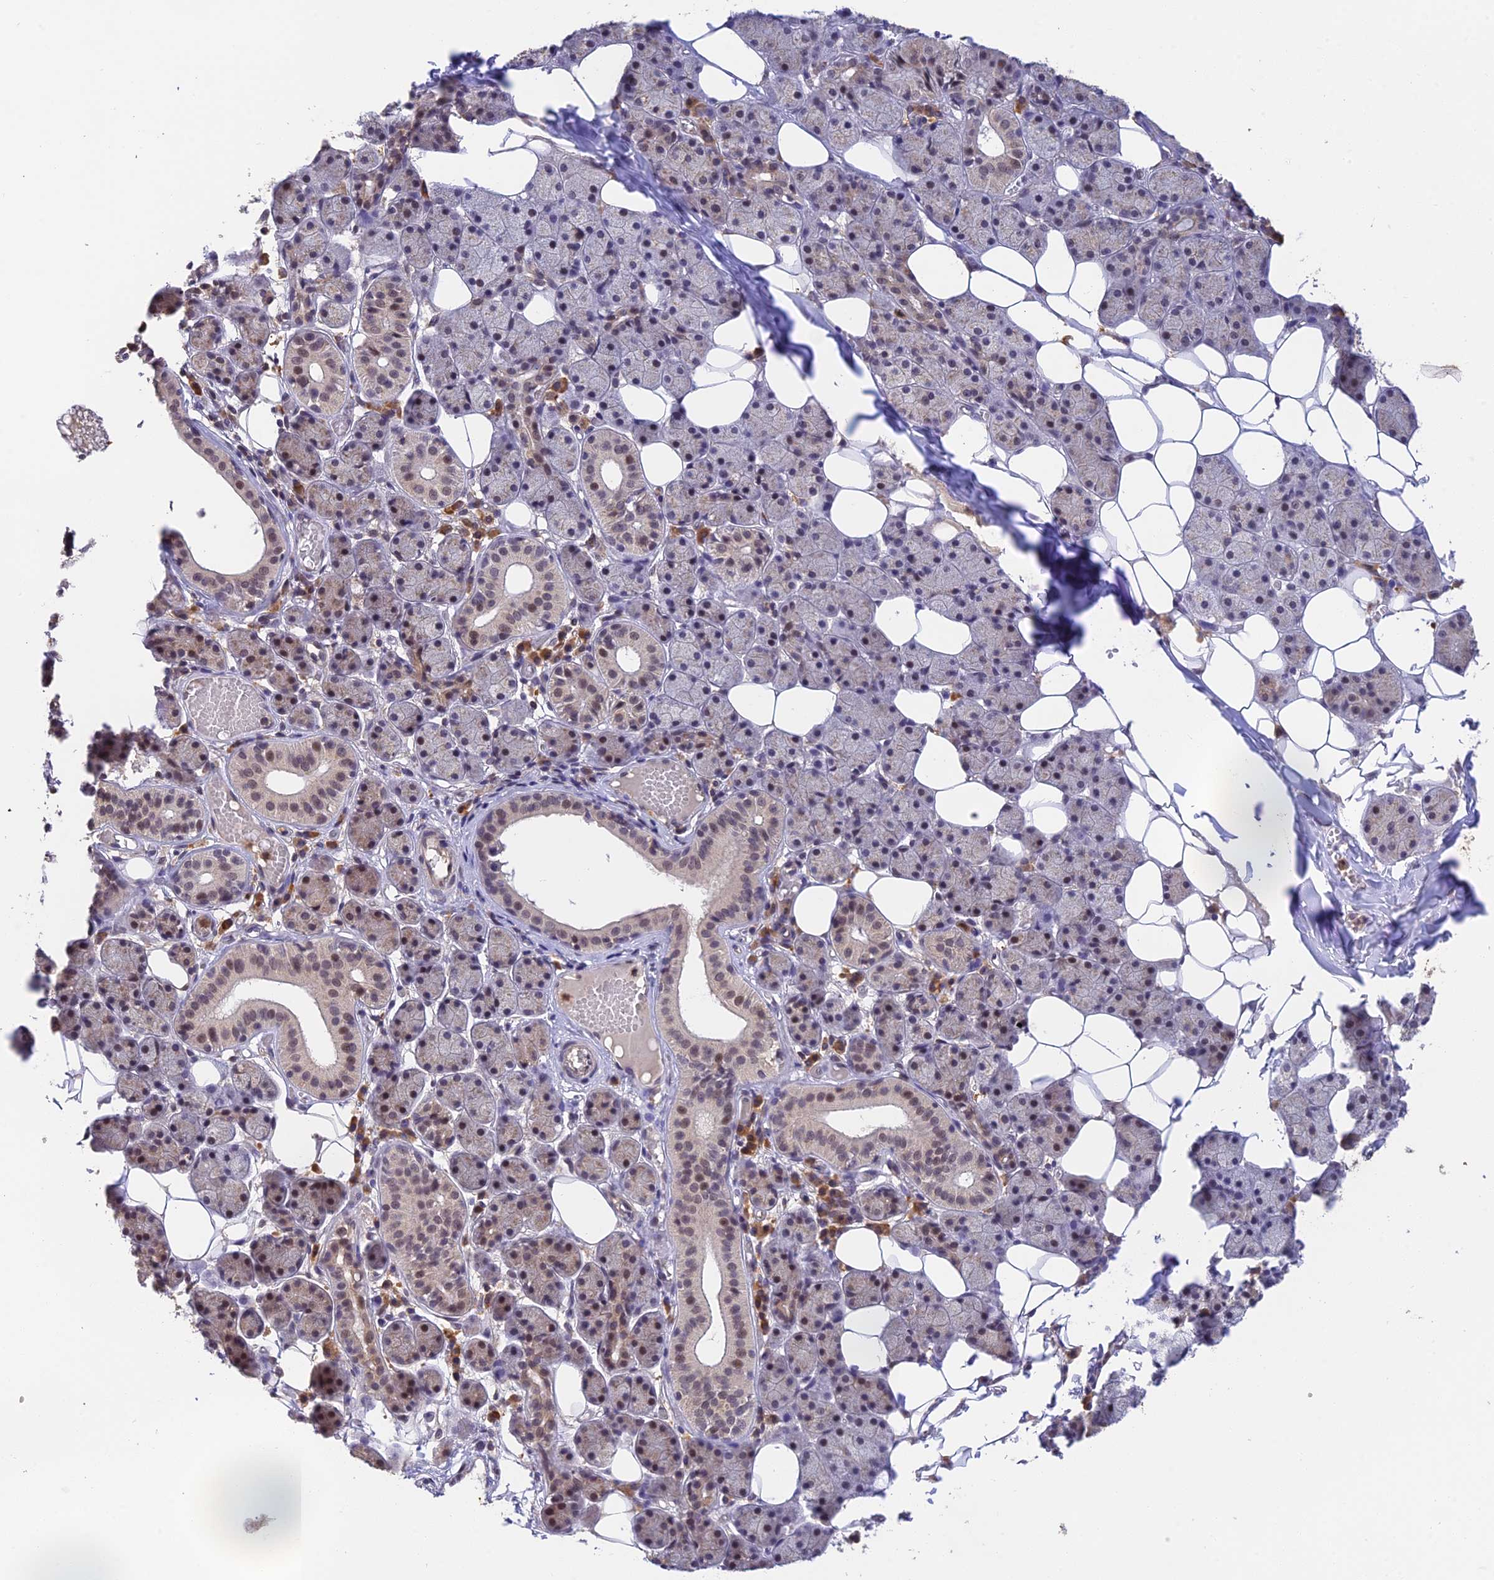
{"staining": {"intensity": "weak", "quantity": "25%-75%", "location": "cytoplasmic/membranous"}, "tissue": "salivary gland", "cell_type": "Glandular cells", "image_type": "normal", "snomed": [{"axis": "morphology", "description": "Normal tissue, NOS"}, {"axis": "topography", "description": "Salivary gland"}], "caption": "This image exhibits immunohistochemistry (IHC) staining of benign salivary gland, with low weak cytoplasmic/membranous positivity in approximately 25%-75% of glandular cells.", "gene": "PEX16", "patient": {"sex": "female", "age": 33}}